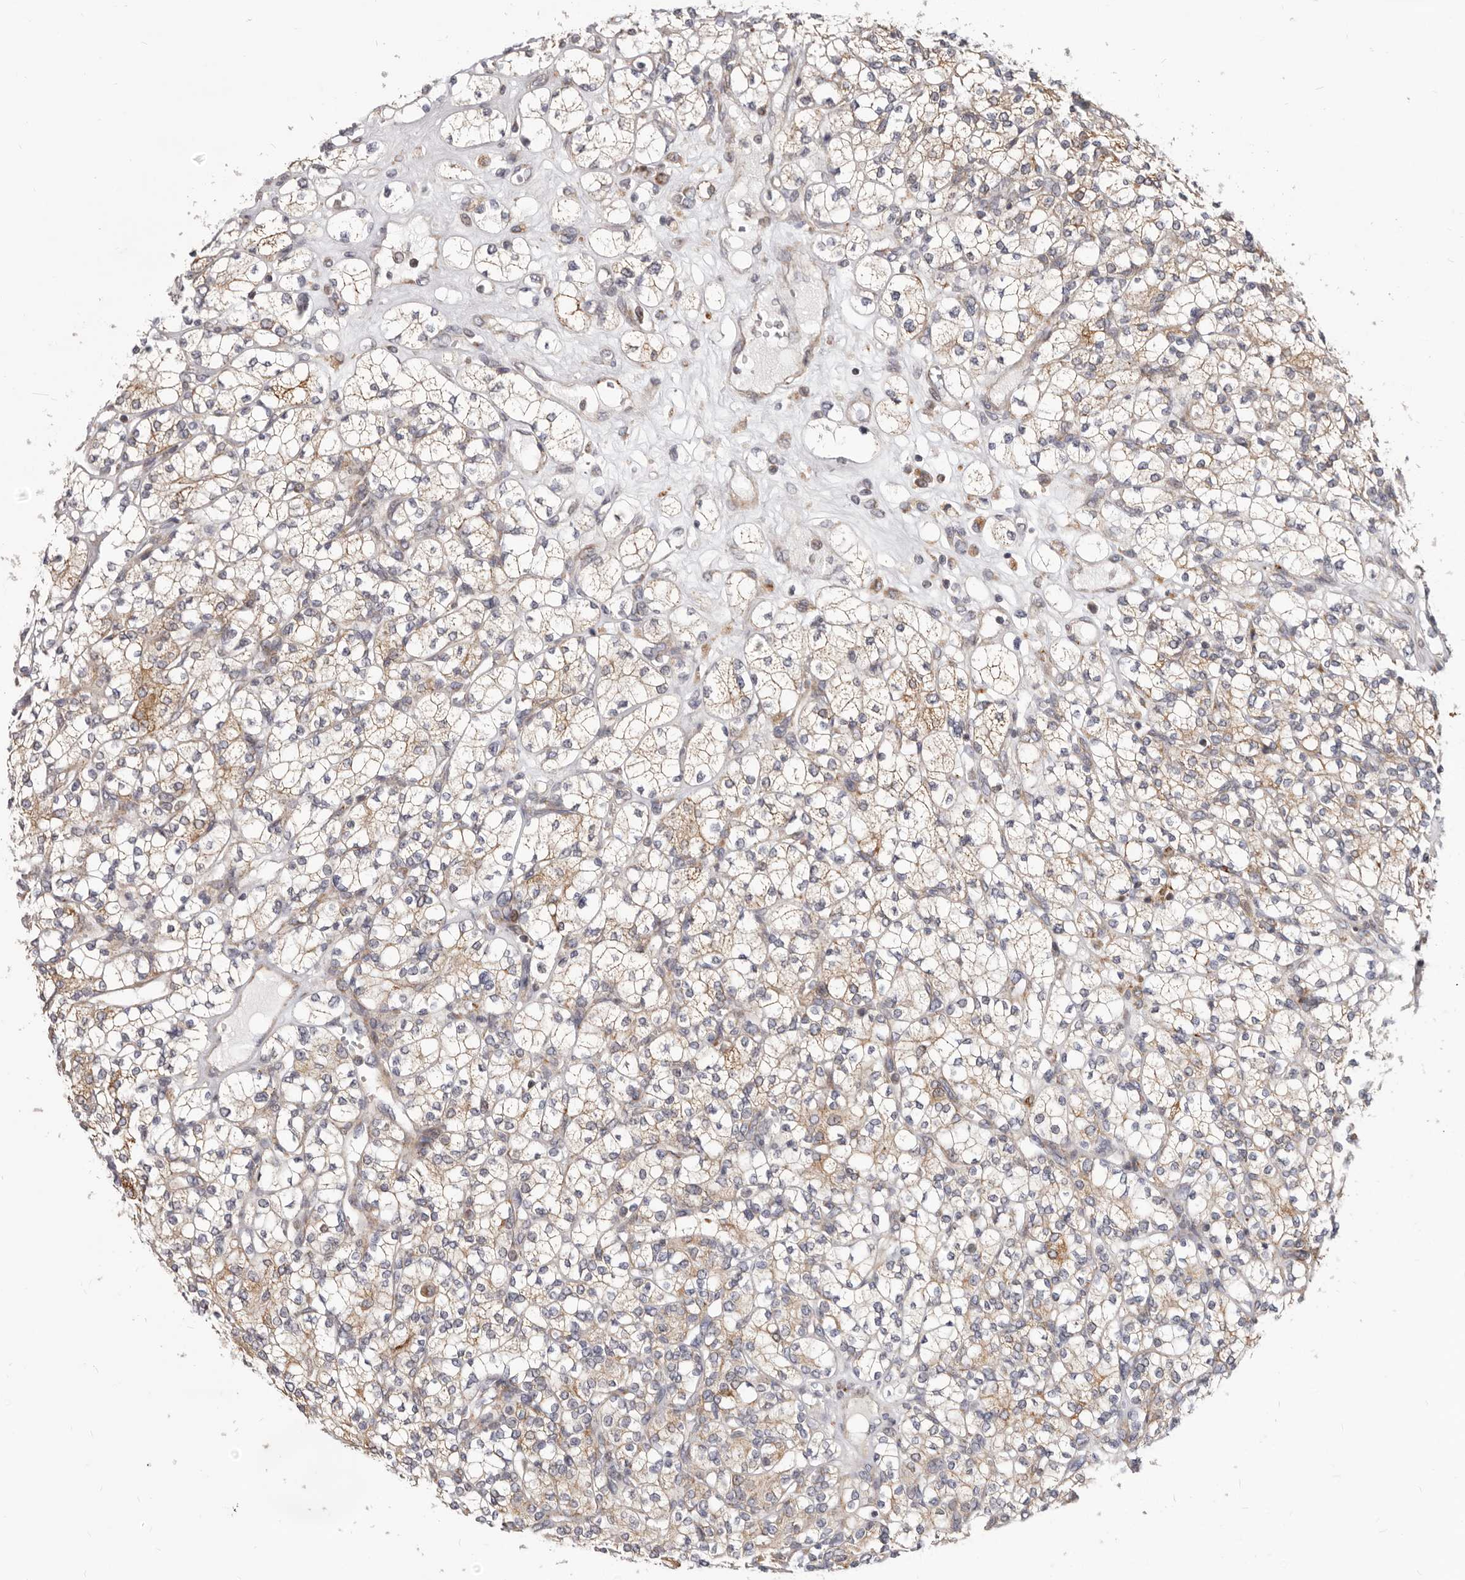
{"staining": {"intensity": "weak", "quantity": ">75%", "location": "cytoplasmic/membranous"}, "tissue": "renal cancer", "cell_type": "Tumor cells", "image_type": "cancer", "snomed": [{"axis": "morphology", "description": "Adenocarcinoma, NOS"}, {"axis": "topography", "description": "Kidney"}], "caption": "Approximately >75% of tumor cells in renal cancer (adenocarcinoma) exhibit weak cytoplasmic/membranous protein expression as visualized by brown immunohistochemical staining.", "gene": "TOR3A", "patient": {"sex": "male", "age": 77}}